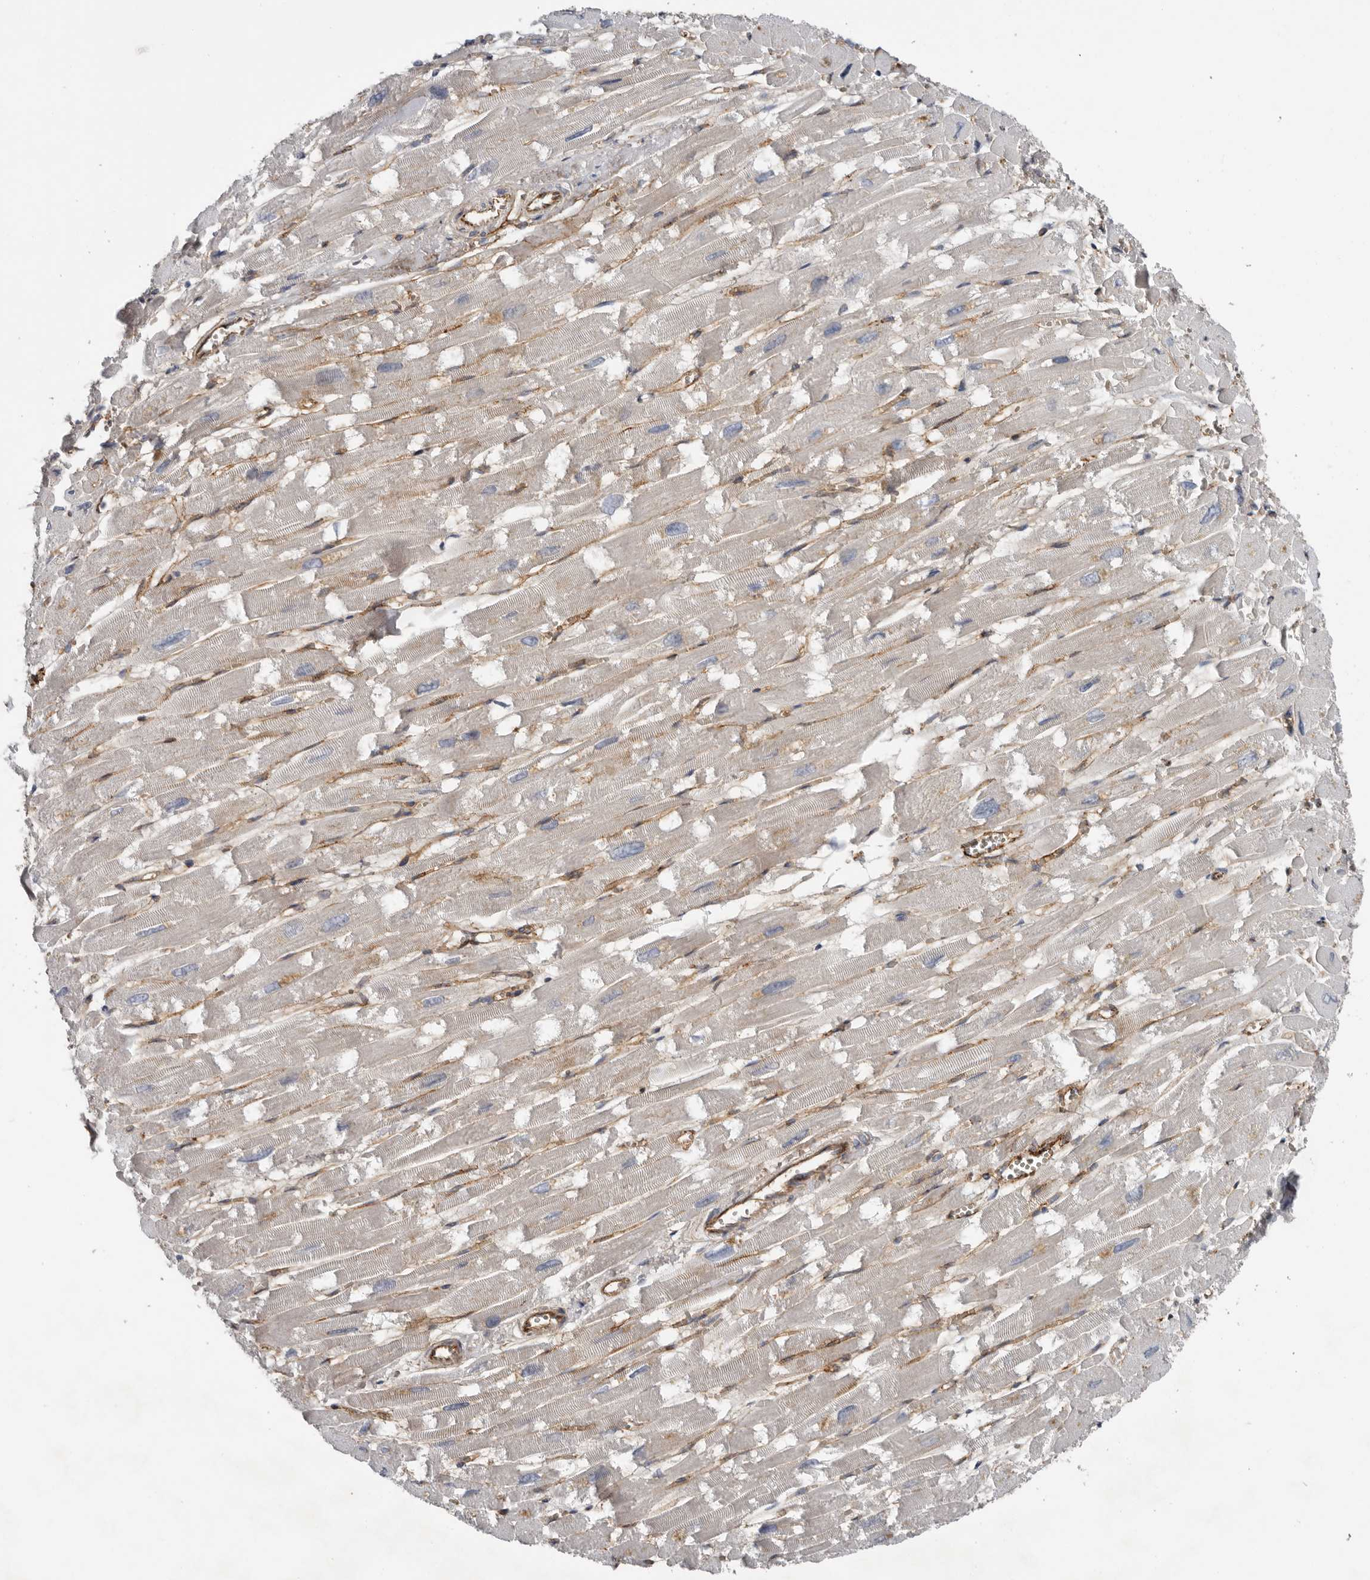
{"staining": {"intensity": "weak", "quantity": "<25%", "location": "cytoplasmic/membranous"}, "tissue": "heart muscle", "cell_type": "Cardiomyocytes", "image_type": "normal", "snomed": [{"axis": "morphology", "description": "Normal tissue, NOS"}, {"axis": "topography", "description": "Heart"}], "caption": "This is an immunohistochemistry (IHC) image of unremarkable human heart muscle. There is no expression in cardiomyocytes.", "gene": "LUZP1", "patient": {"sex": "male", "age": 54}}